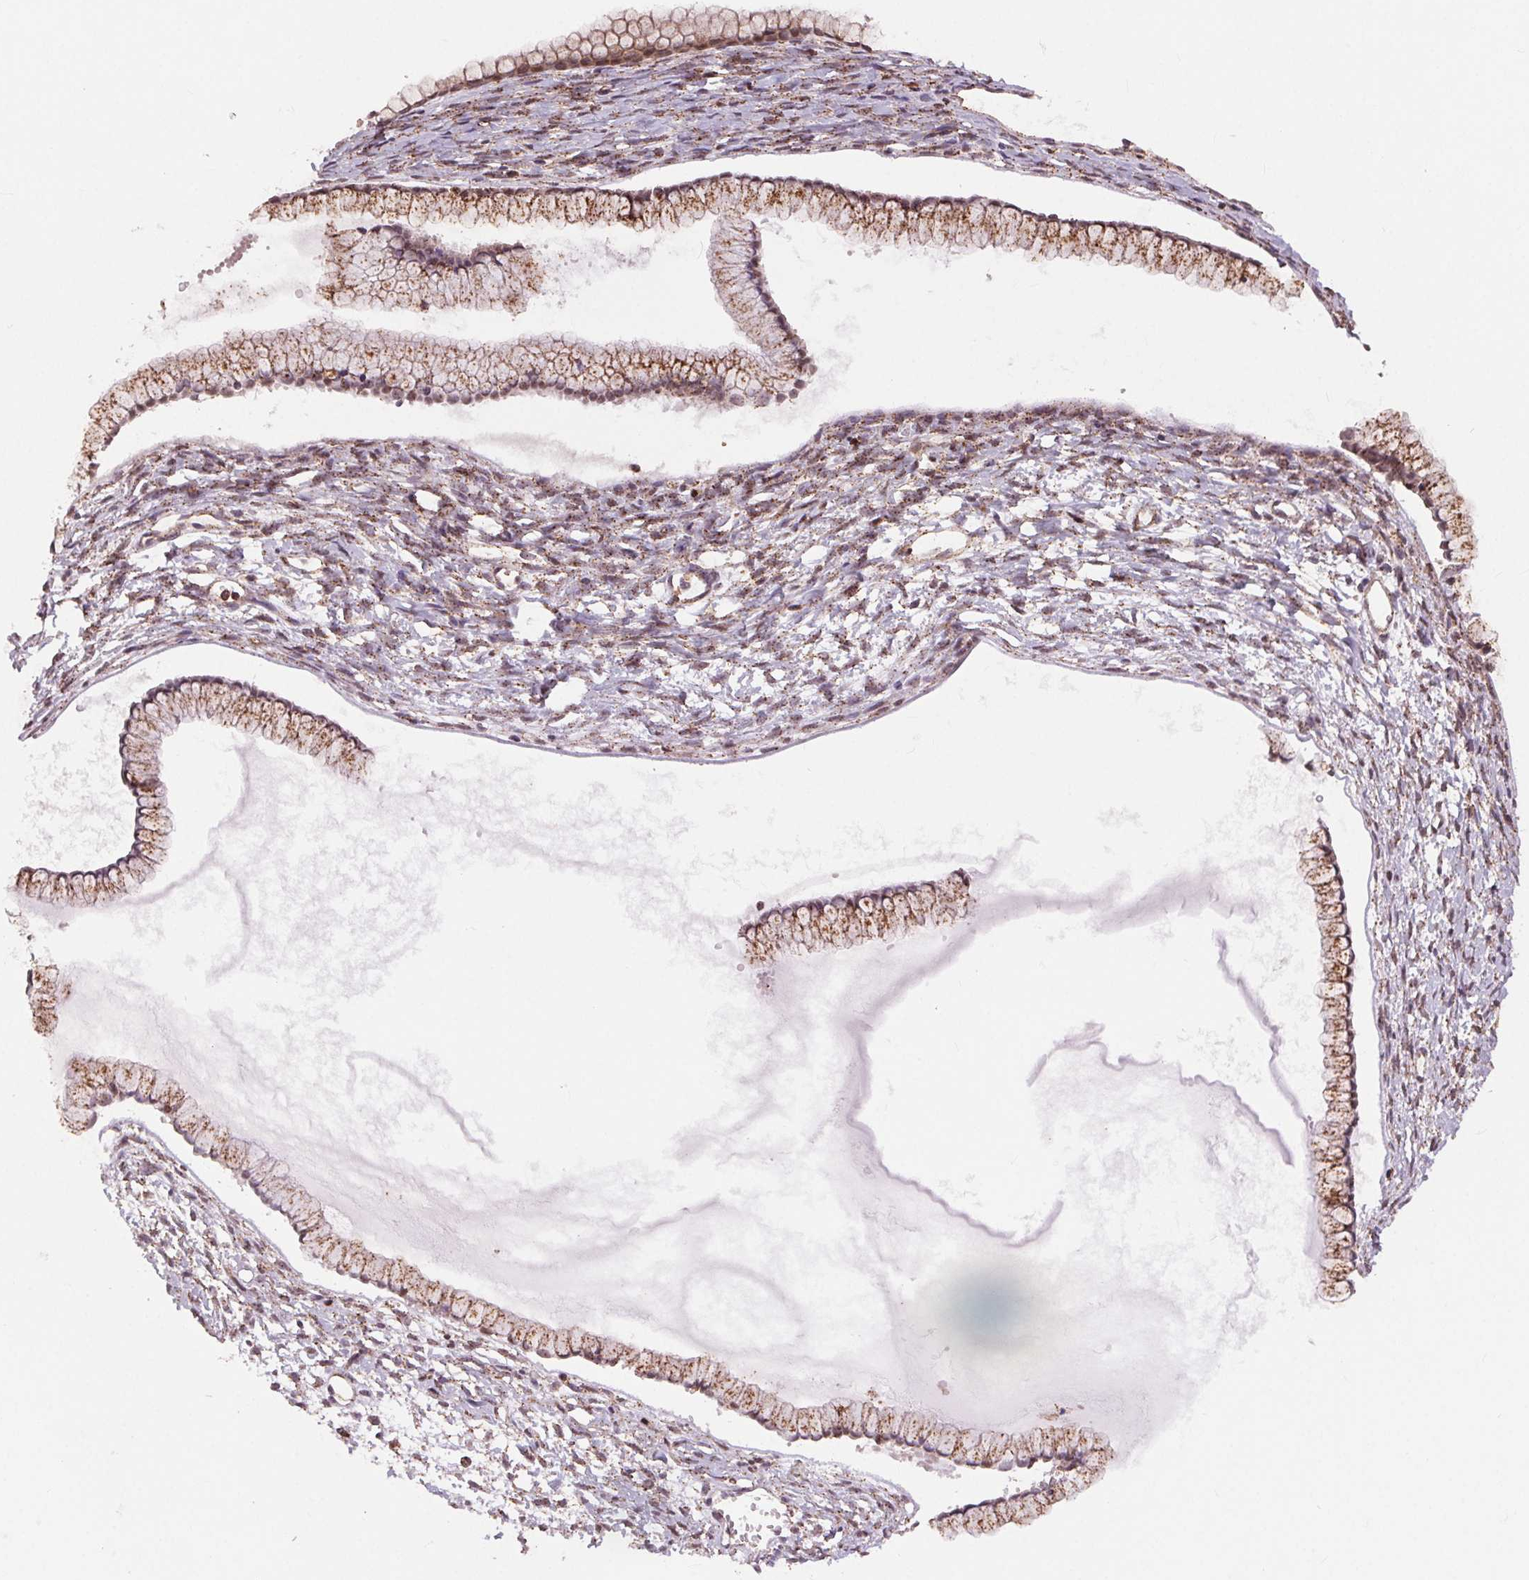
{"staining": {"intensity": "moderate", "quantity": ">75%", "location": "cytoplasmic/membranous"}, "tissue": "ovarian cancer", "cell_type": "Tumor cells", "image_type": "cancer", "snomed": [{"axis": "morphology", "description": "Cystadenocarcinoma, mucinous, NOS"}, {"axis": "topography", "description": "Ovary"}], "caption": "IHC photomicrograph of ovarian cancer stained for a protein (brown), which exhibits medium levels of moderate cytoplasmic/membranous positivity in approximately >75% of tumor cells.", "gene": "CHMP4B", "patient": {"sex": "female", "age": 41}}